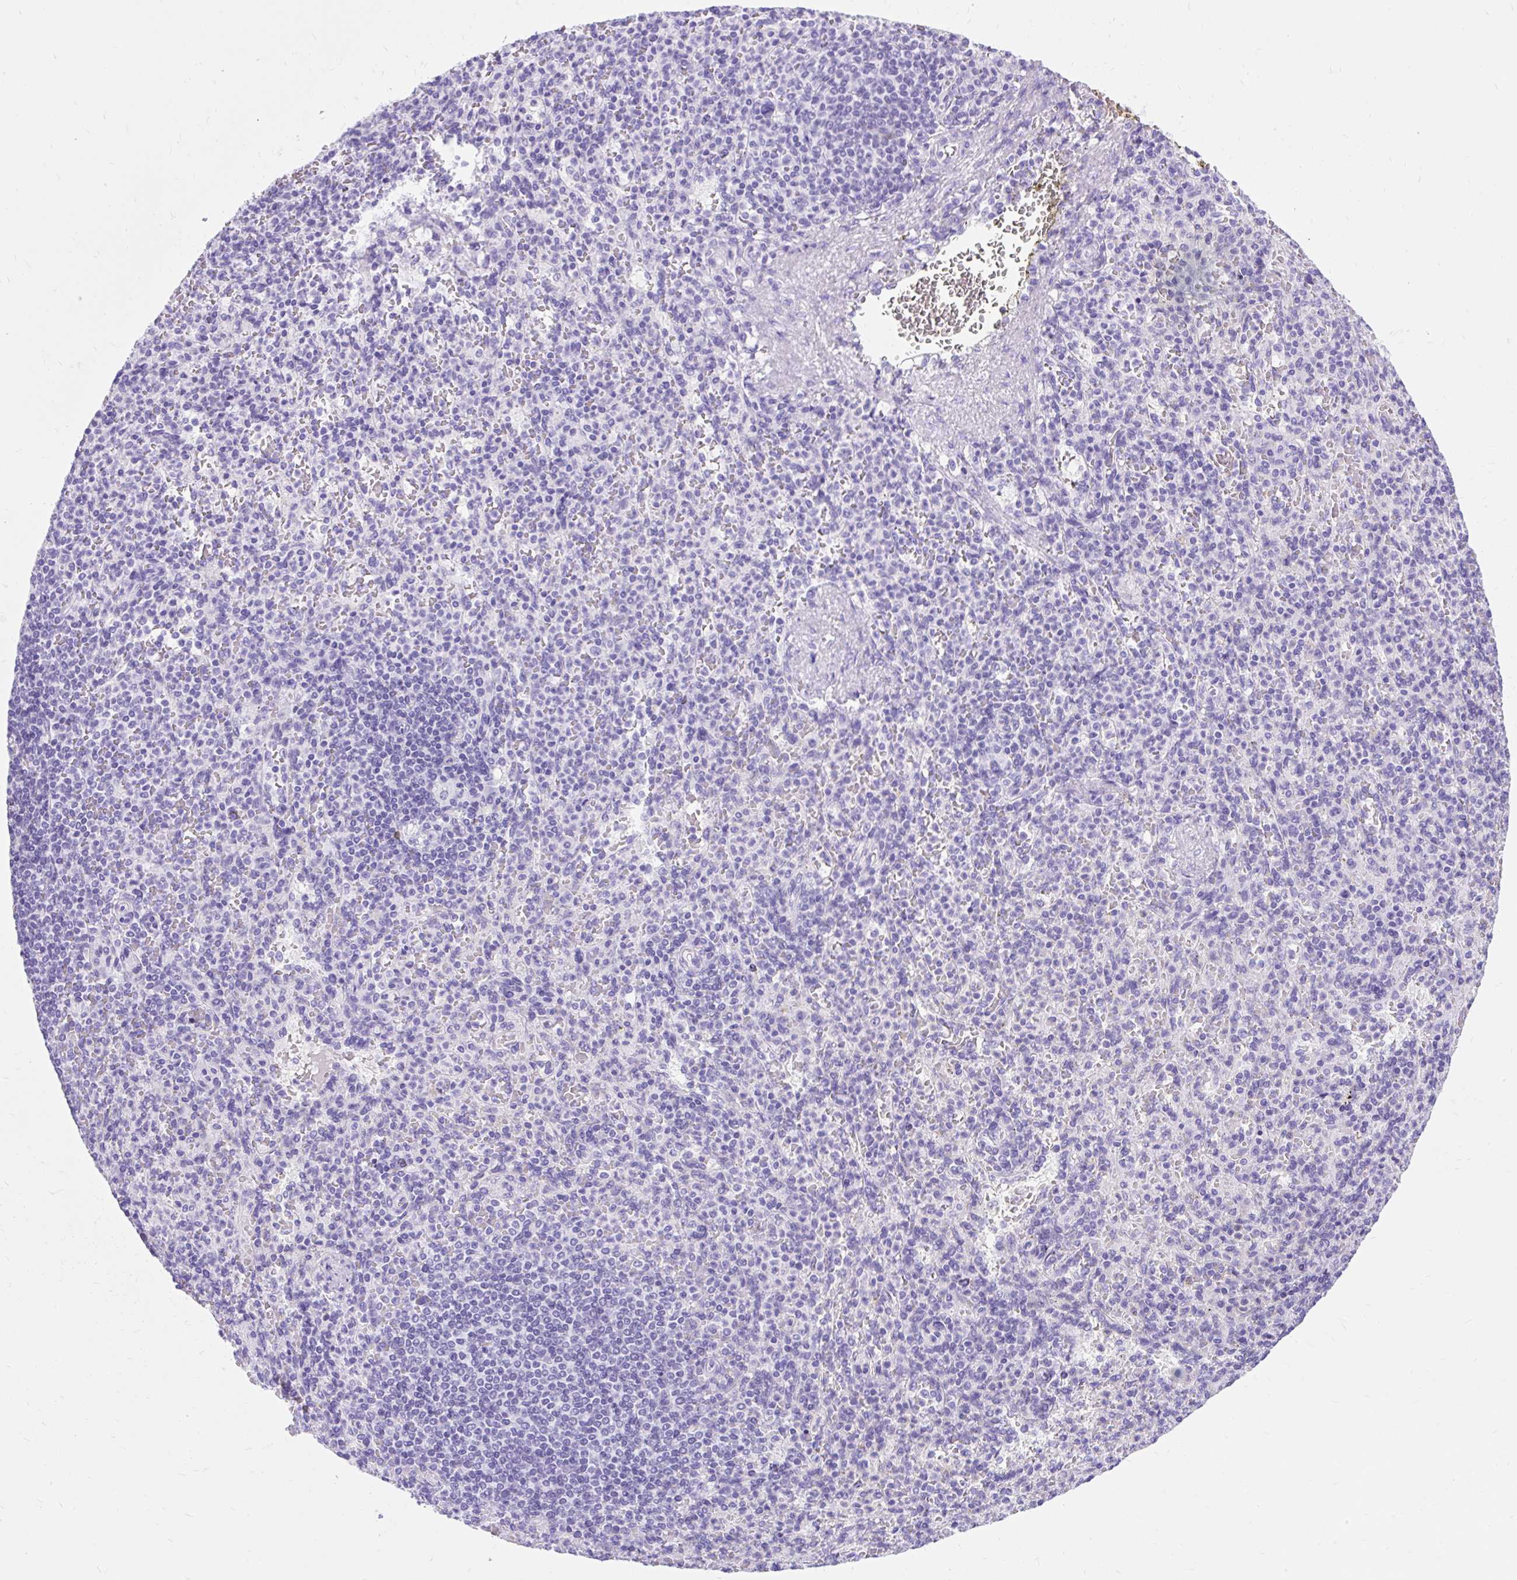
{"staining": {"intensity": "negative", "quantity": "none", "location": "none"}, "tissue": "spleen", "cell_type": "Cells in red pulp", "image_type": "normal", "snomed": [{"axis": "morphology", "description": "Normal tissue, NOS"}, {"axis": "topography", "description": "Spleen"}], "caption": "Immunohistochemistry (IHC) image of benign human spleen stained for a protein (brown), which demonstrates no staining in cells in red pulp. (Stains: DAB (3,3'-diaminobenzidine) IHC with hematoxylin counter stain, Microscopy: brightfield microscopy at high magnification).", "gene": "PVALB", "patient": {"sex": "female", "age": 74}}